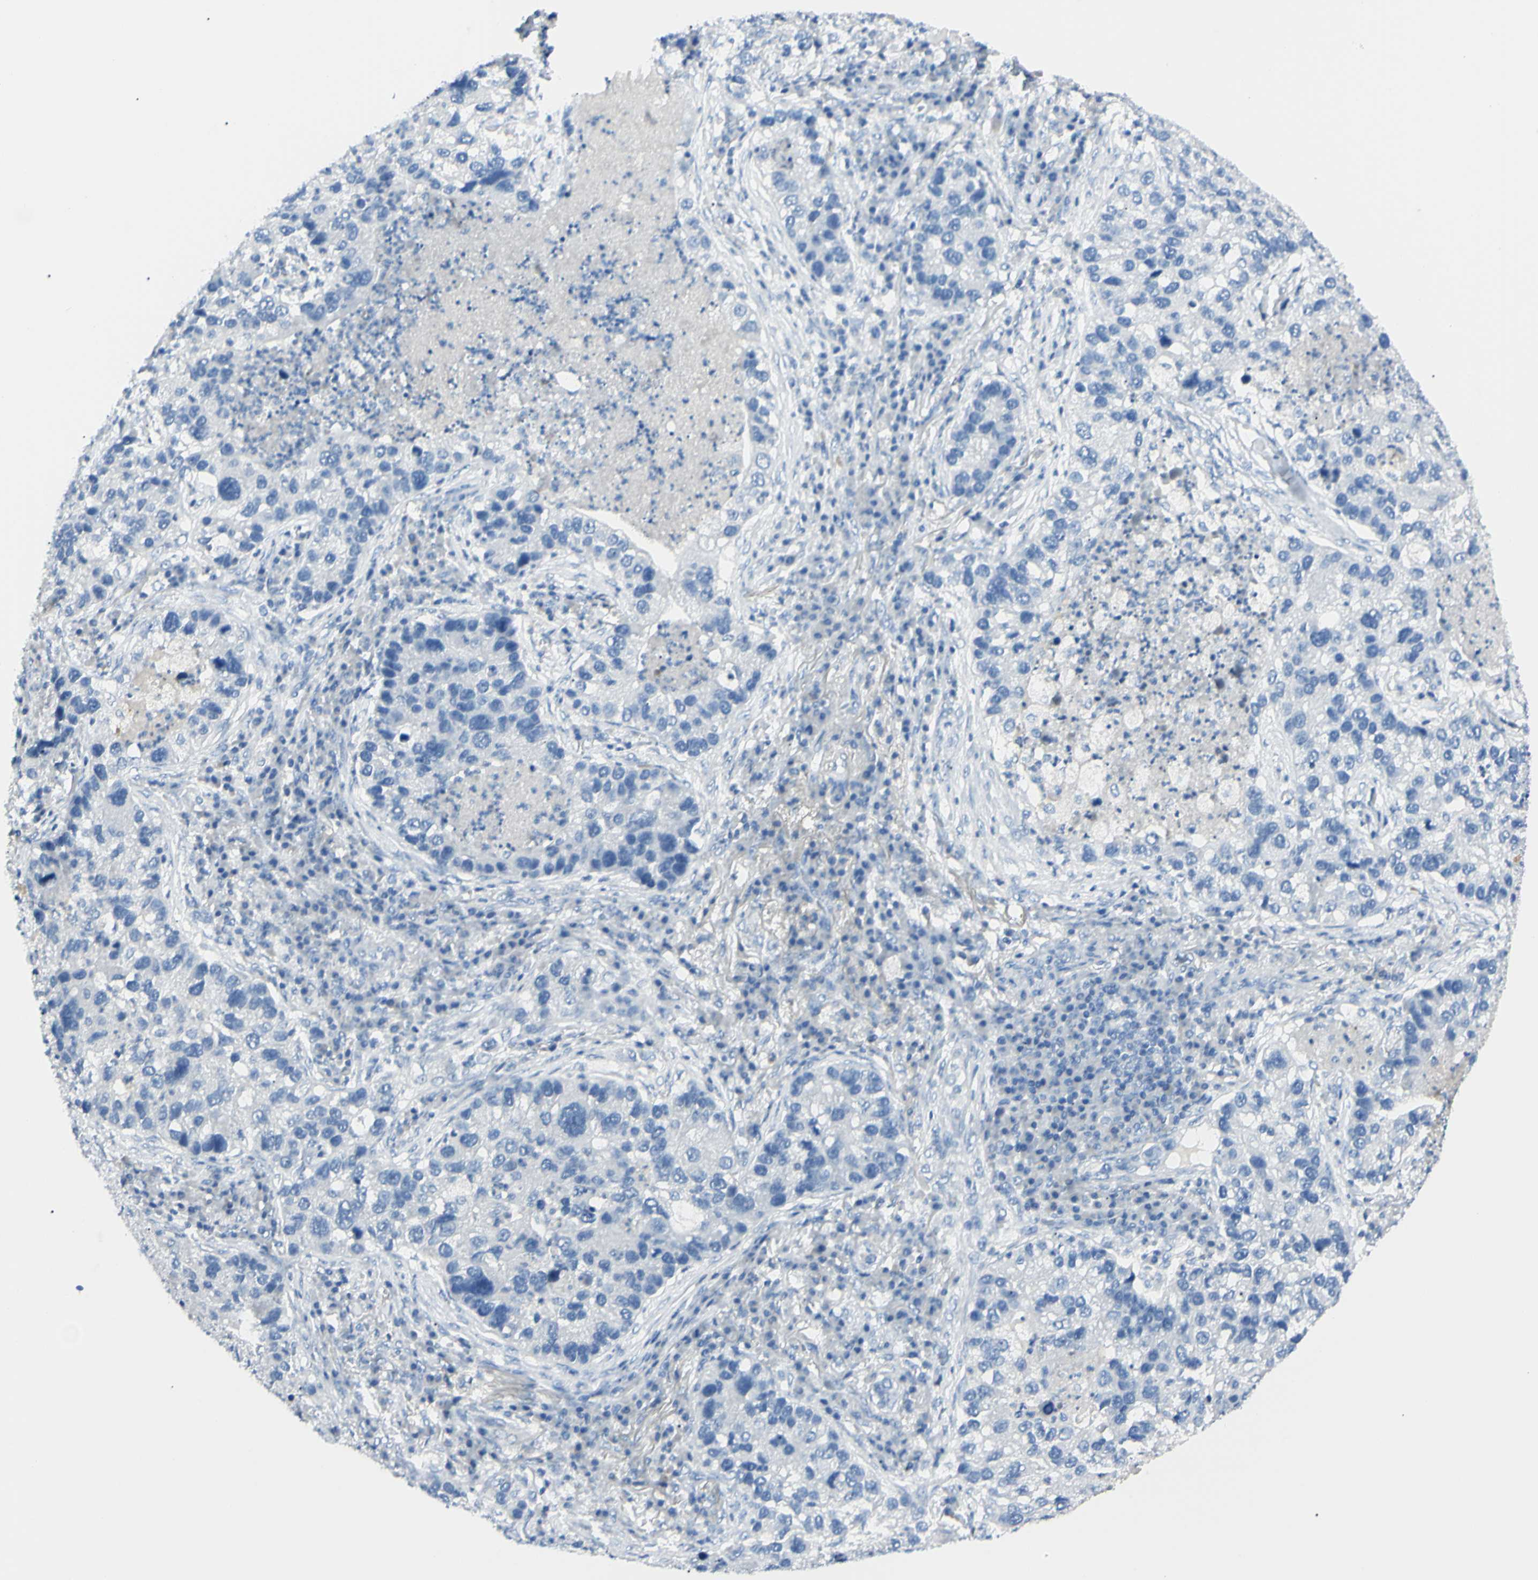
{"staining": {"intensity": "negative", "quantity": "none", "location": "none"}, "tissue": "lung cancer", "cell_type": "Tumor cells", "image_type": "cancer", "snomed": [{"axis": "morphology", "description": "Normal tissue, NOS"}, {"axis": "morphology", "description": "Adenocarcinoma, NOS"}, {"axis": "topography", "description": "Bronchus"}, {"axis": "topography", "description": "Lung"}], "caption": "Immunohistochemistry image of neoplastic tissue: human adenocarcinoma (lung) stained with DAB demonstrates no significant protein staining in tumor cells.", "gene": "FOLH1", "patient": {"sex": "male", "age": 54}}